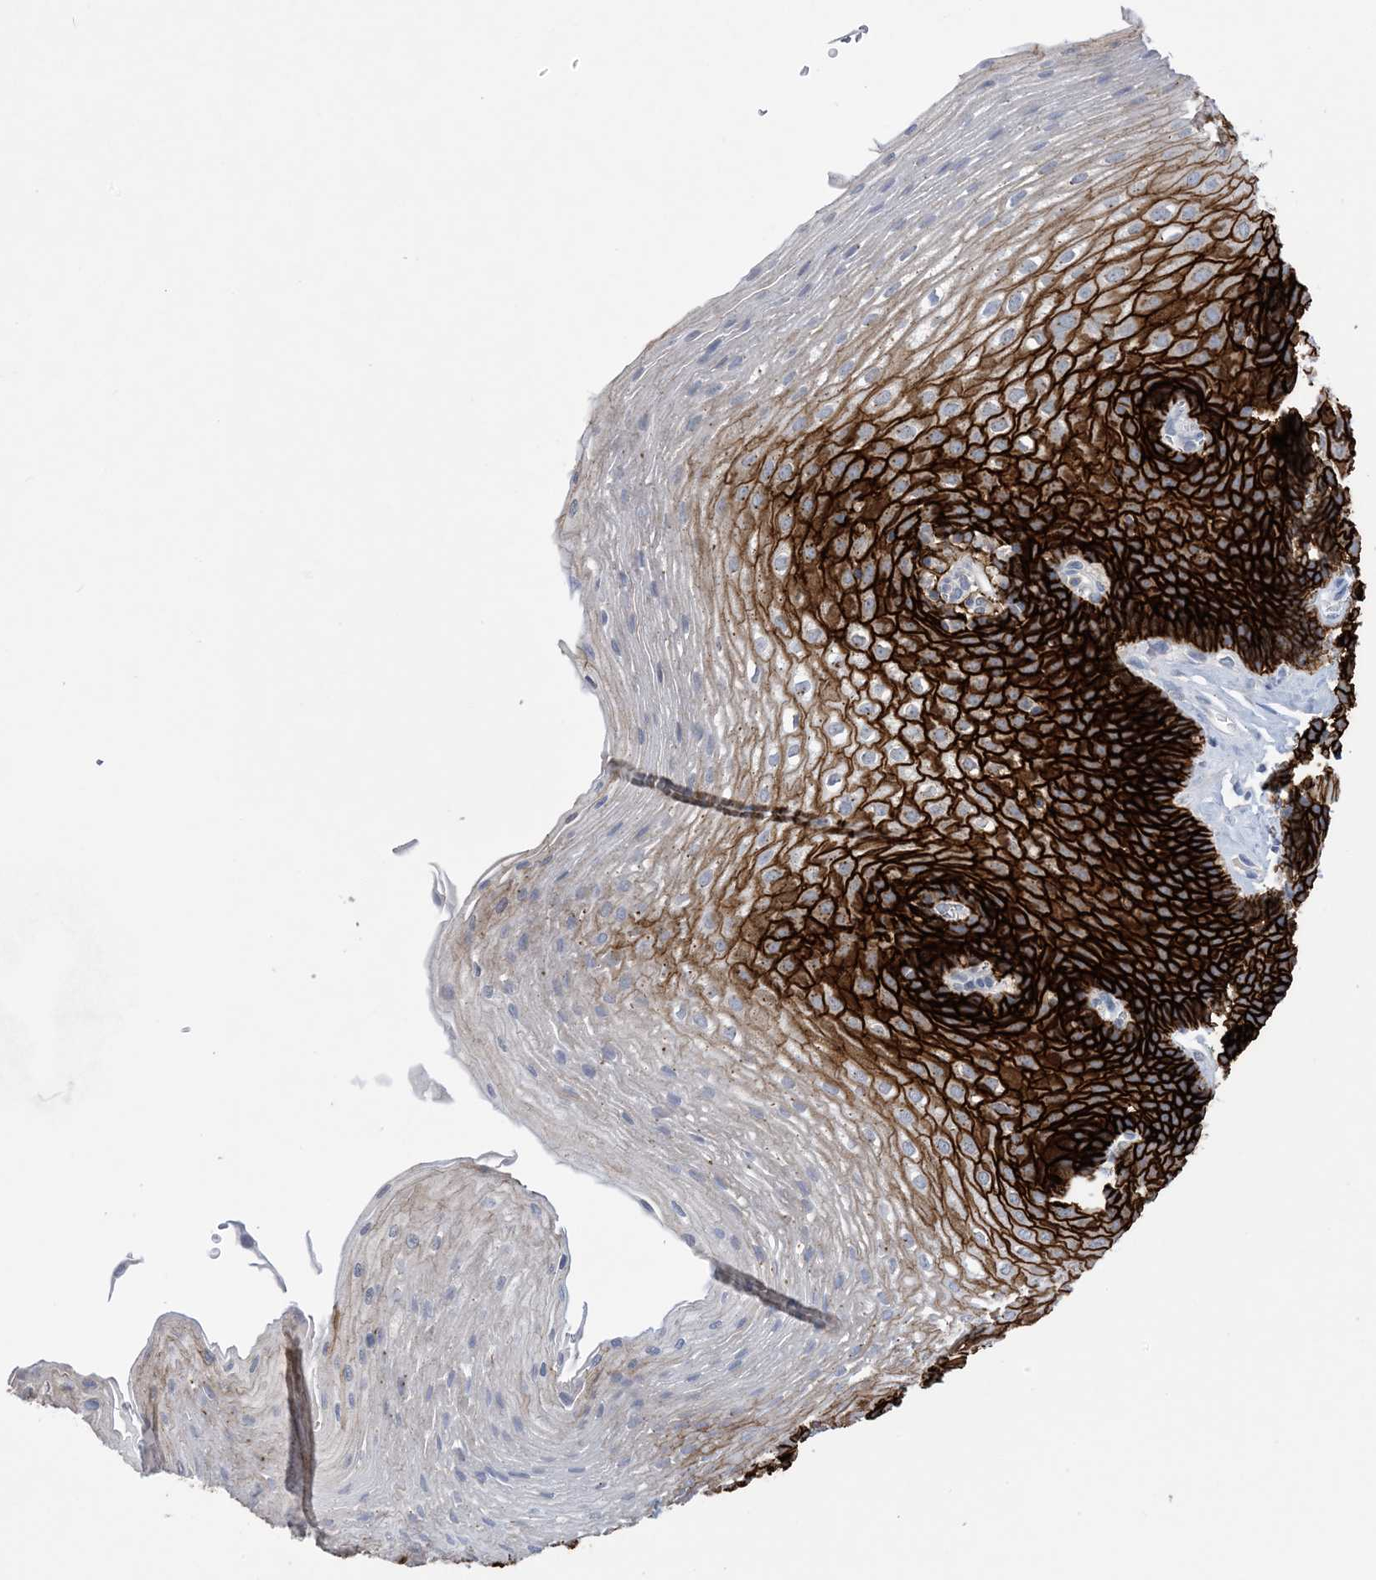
{"staining": {"intensity": "strong", "quantity": "25%-75%", "location": "cytoplasmic/membranous"}, "tissue": "esophagus", "cell_type": "Squamous epithelial cells", "image_type": "normal", "snomed": [{"axis": "morphology", "description": "Normal tissue, NOS"}, {"axis": "topography", "description": "Esophagus"}], "caption": "Brown immunohistochemical staining in benign human esophagus exhibits strong cytoplasmic/membranous staining in about 25%-75% of squamous epithelial cells.", "gene": "DSC3", "patient": {"sex": "female", "age": 66}}